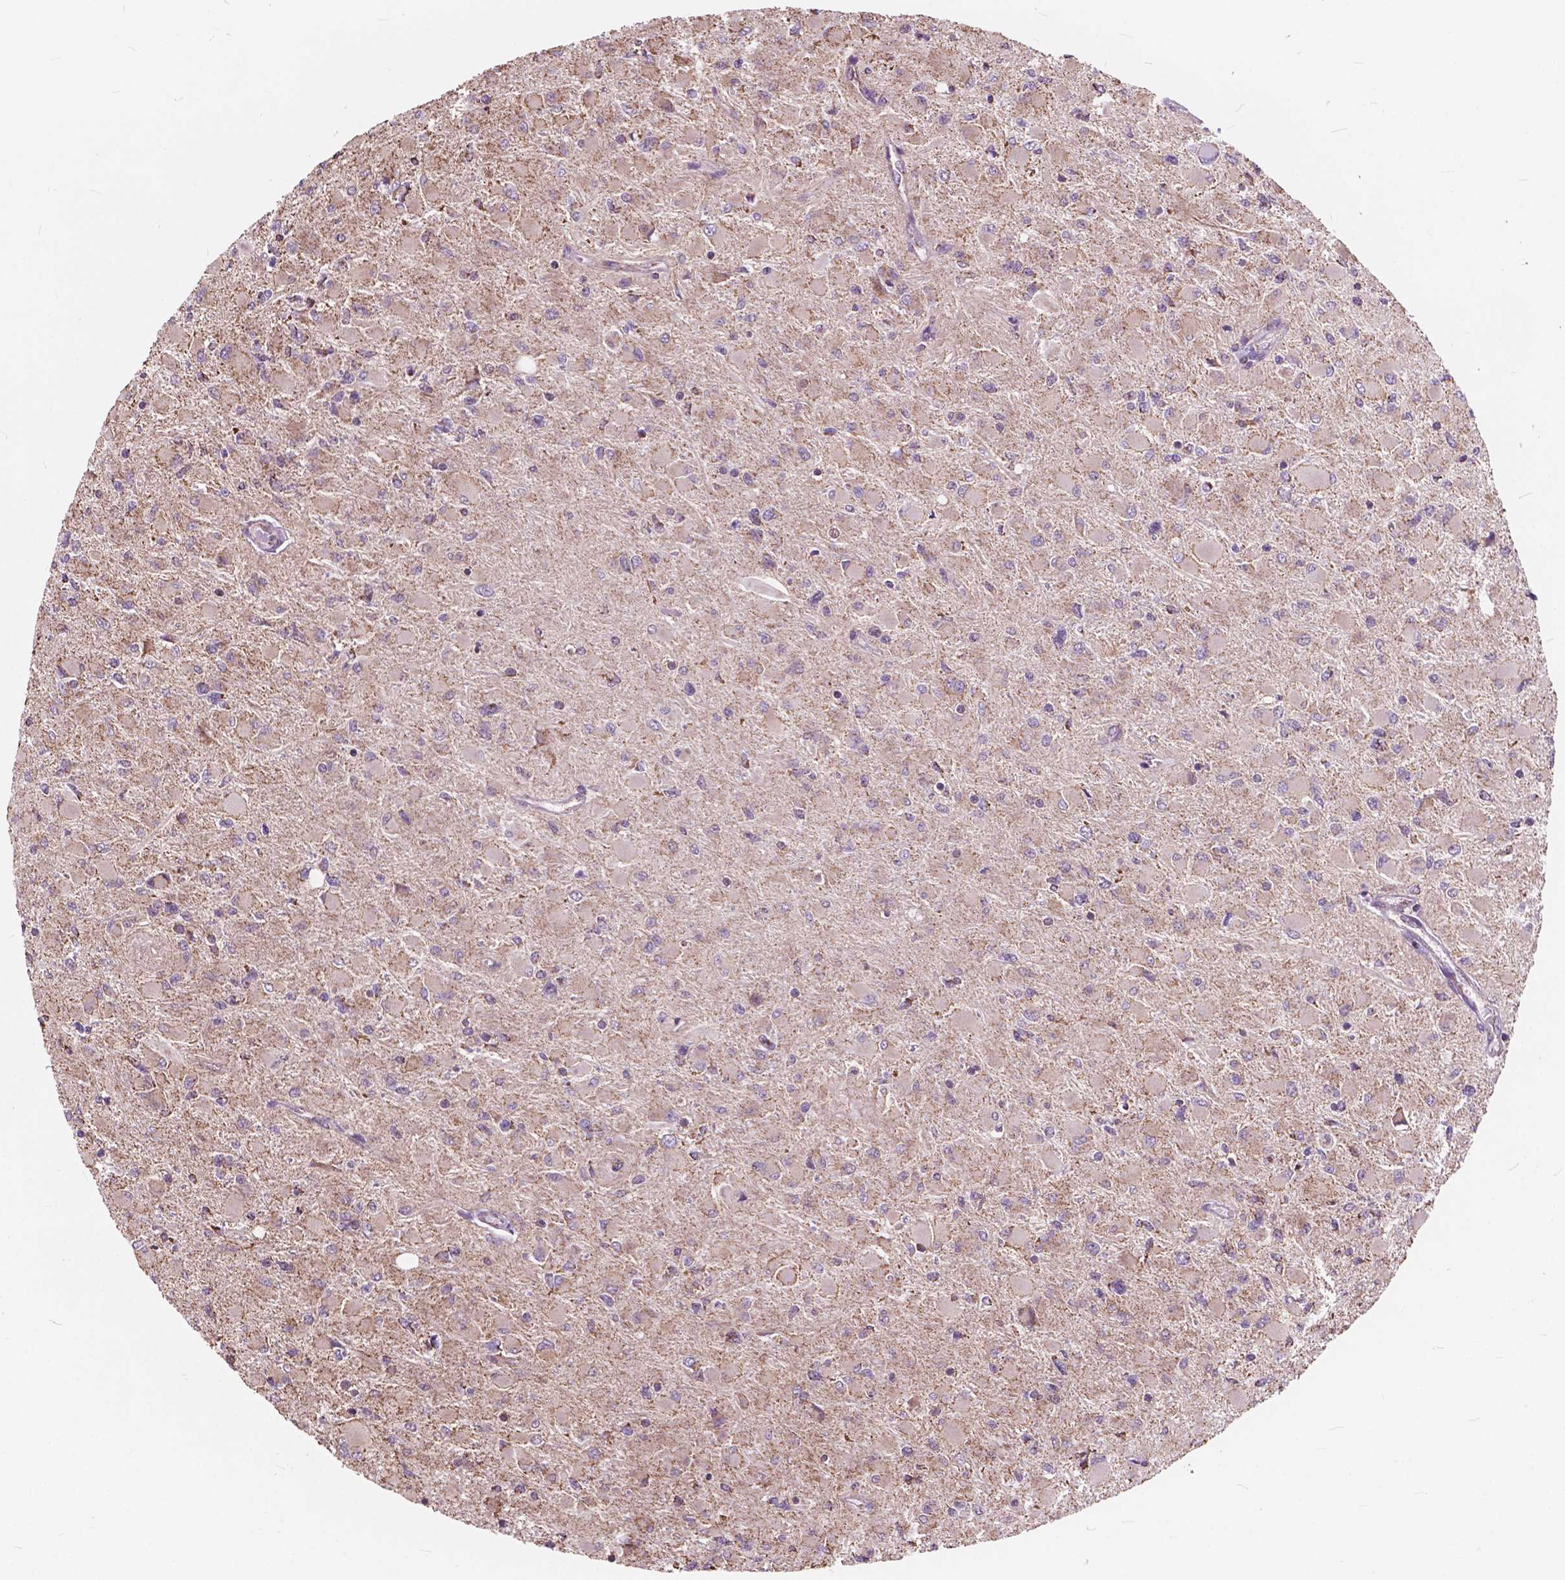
{"staining": {"intensity": "negative", "quantity": "none", "location": "none"}, "tissue": "glioma", "cell_type": "Tumor cells", "image_type": "cancer", "snomed": [{"axis": "morphology", "description": "Glioma, malignant, High grade"}, {"axis": "topography", "description": "Cerebral cortex"}], "caption": "An immunohistochemistry (IHC) micrograph of glioma is shown. There is no staining in tumor cells of glioma.", "gene": "SCOC", "patient": {"sex": "female", "age": 36}}